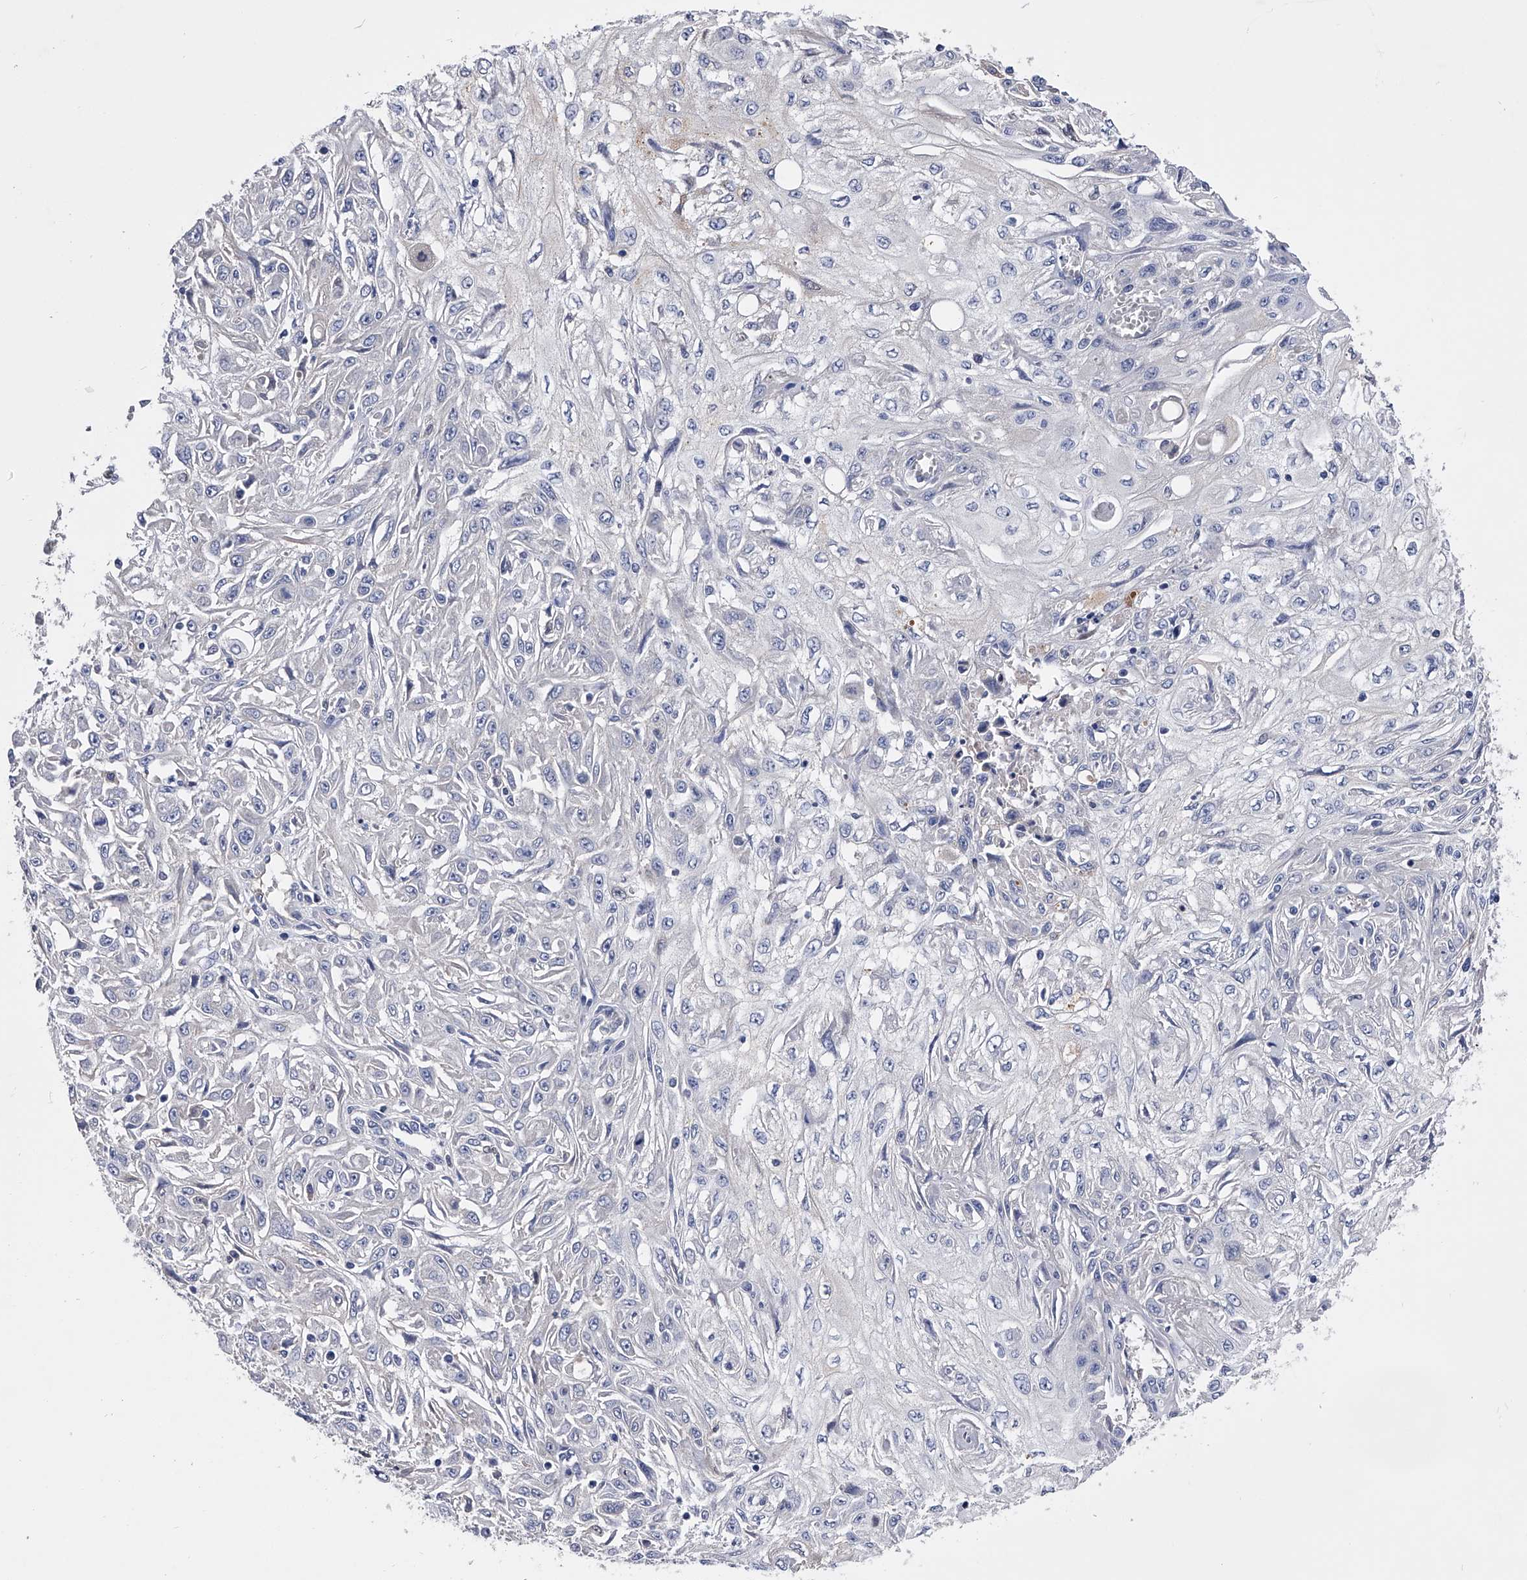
{"staining": {"intensity": "negative", "quantity": "none", "location": "none"}, "tissue": "skin cancer", "cell_type": "Tumor cells", "image_type": "cancer", "snomed": [{"axis": "morphology", "description": "Squamous cell carcinoma, NOS"}, {"axis": "morphology", "description": "Squamous cell carcinoma, metastatic, NOS"}, {"axis": "topography", "description": "Skin"}, {"axis": "topography", "description": "Lymph node"}], "caption": "Immunohistochemical staining of human skin metastatic squamous cell carcinoma displays no significant staining in tumor cells.", "gene": "EFCAB7", "patient": {"sex": "male", "age": 75}}